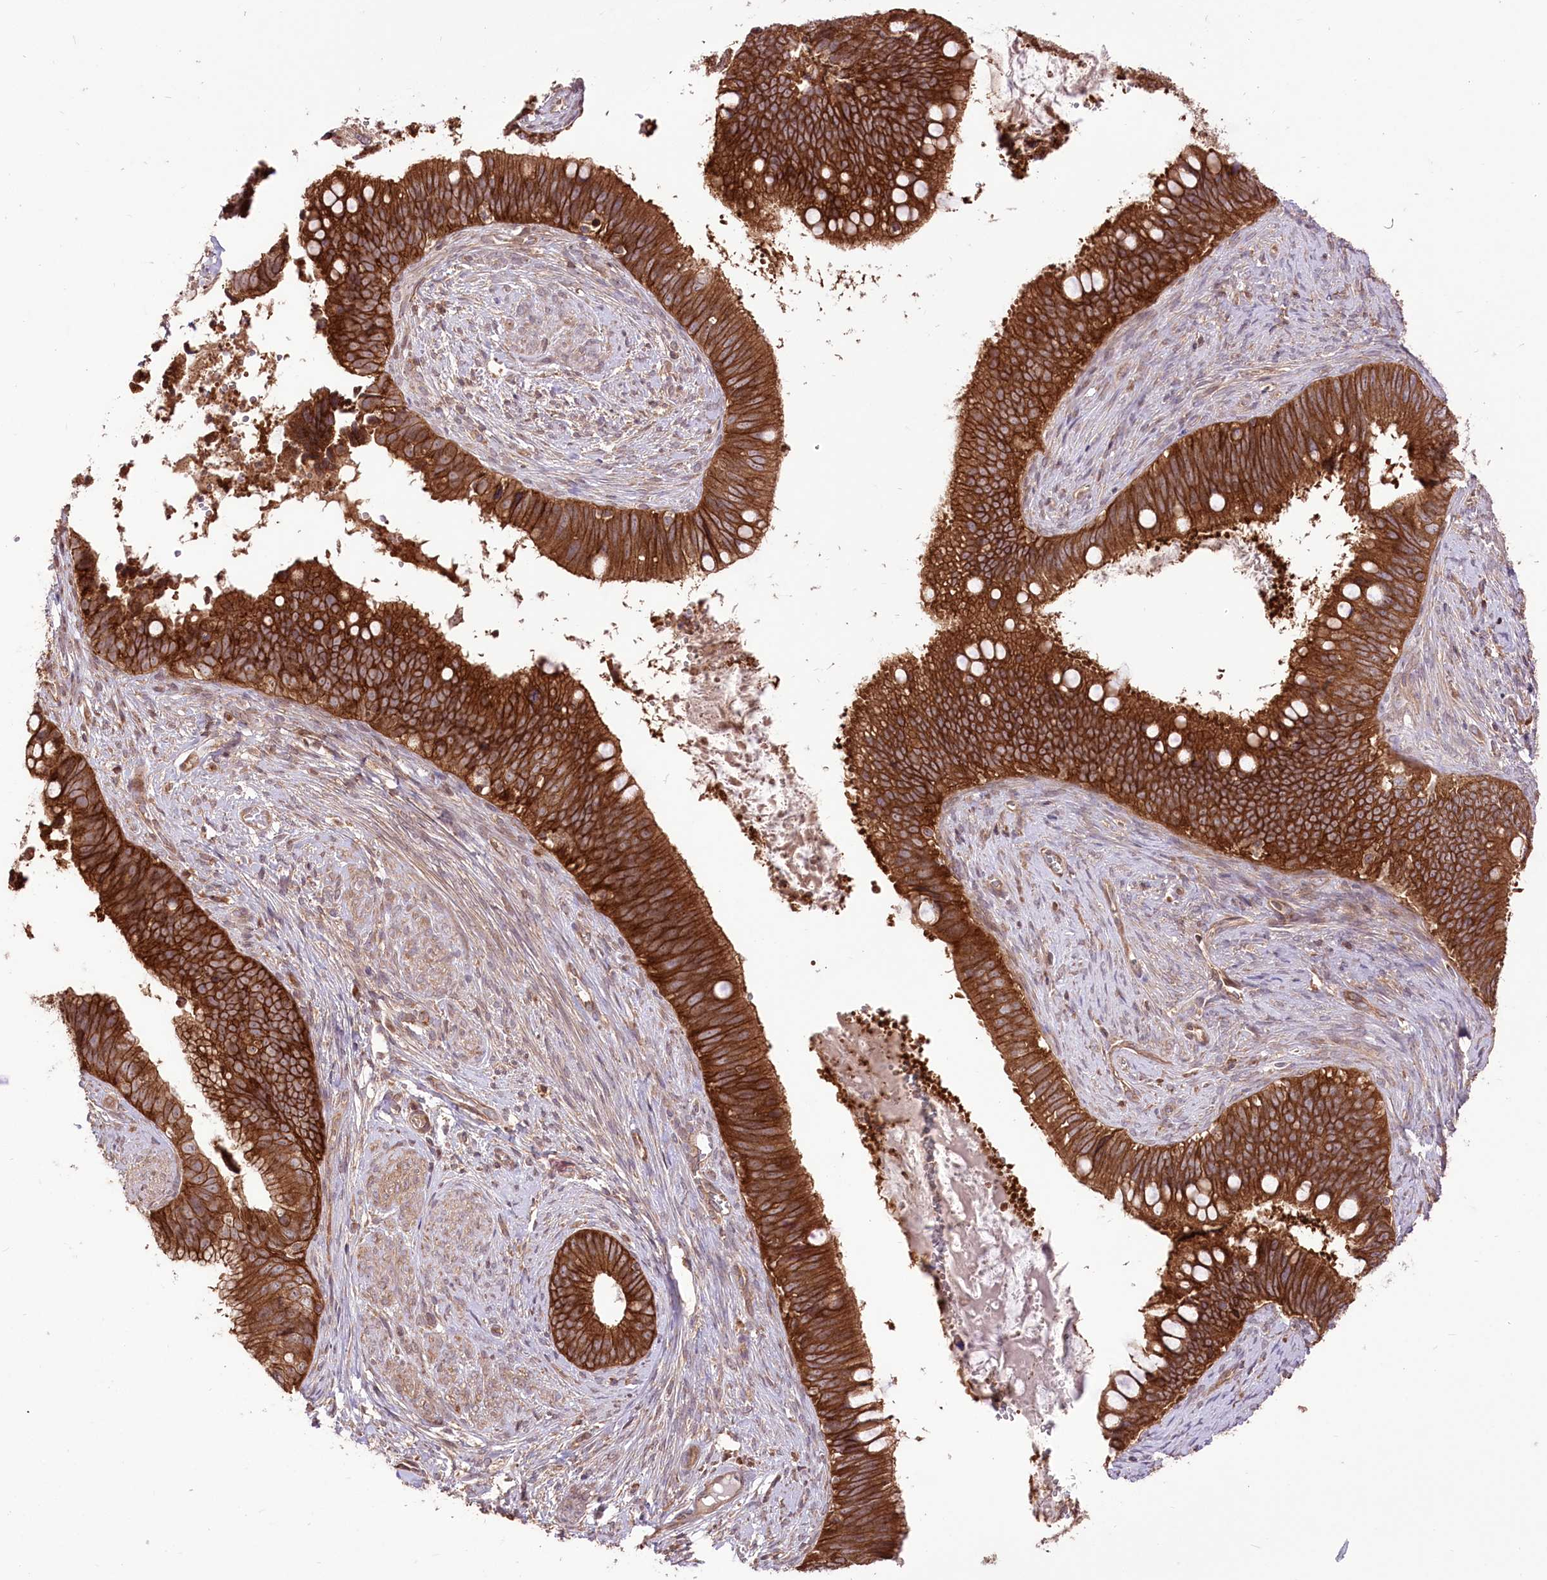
{"staining": {"intensity": "strong", "quantity": ">75%", "location": "cytoplasmic/membranous"}, "tissue": "cervical cancer", "cell_type": "Tumor cells", "image_type": "cancer", "snomed": [{"axis": "morphology", "description": "Adenocarcinoma, NOS"}, {"axis": "topography", "description": "Cervix"}], "caption": "IHC of cervical adenocarcinoma demonstrates high levels of strong cytoplasmic/membranous expression in approximately >75% of tumor cells.", "gene": "XYLB", "patient": {"sex": "female", "age": 42}}